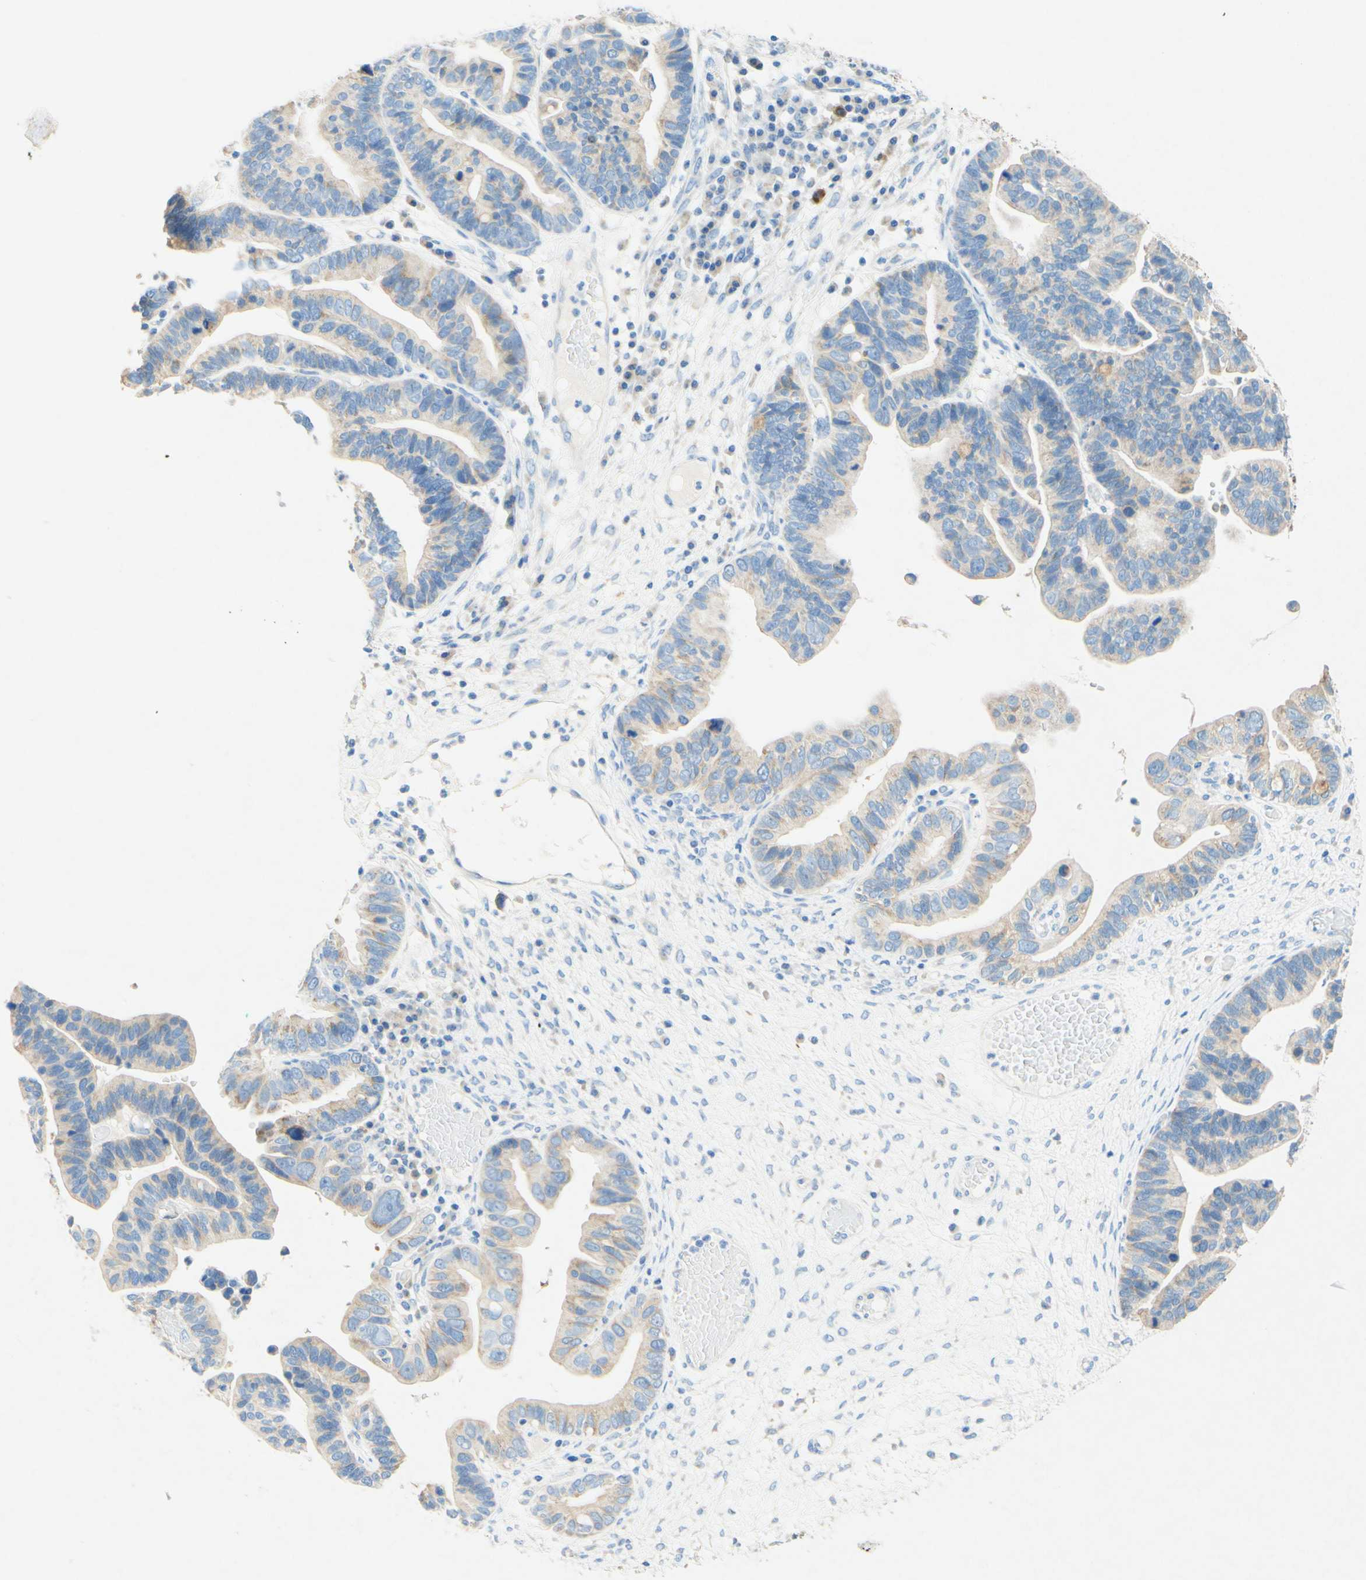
{"staining": {"intensity": "weak", "quantity": "25%-75%", "location": "cytoplasmic/membranous"}, "tissue": "ovarian cancer", "cell_type": "Tumor cells", "image_type": "cancer", "snomed": [{"axis": "morphology", "description": "Cystadenocarcinoma, serous, NOS"}, {"axis": "topography", "description": "Ovary"}], "caption": "Immunohistochemistry photomicrograph of ovarian serous cystadenocarcinoma stained for a protein (brown), which displays low levels of weak cytoplasmic/membranous positivity in approximately 25%-75% of tumor cells.", "gene": "SLC46A1", "patient": {"sex": "female", "age": 56}}